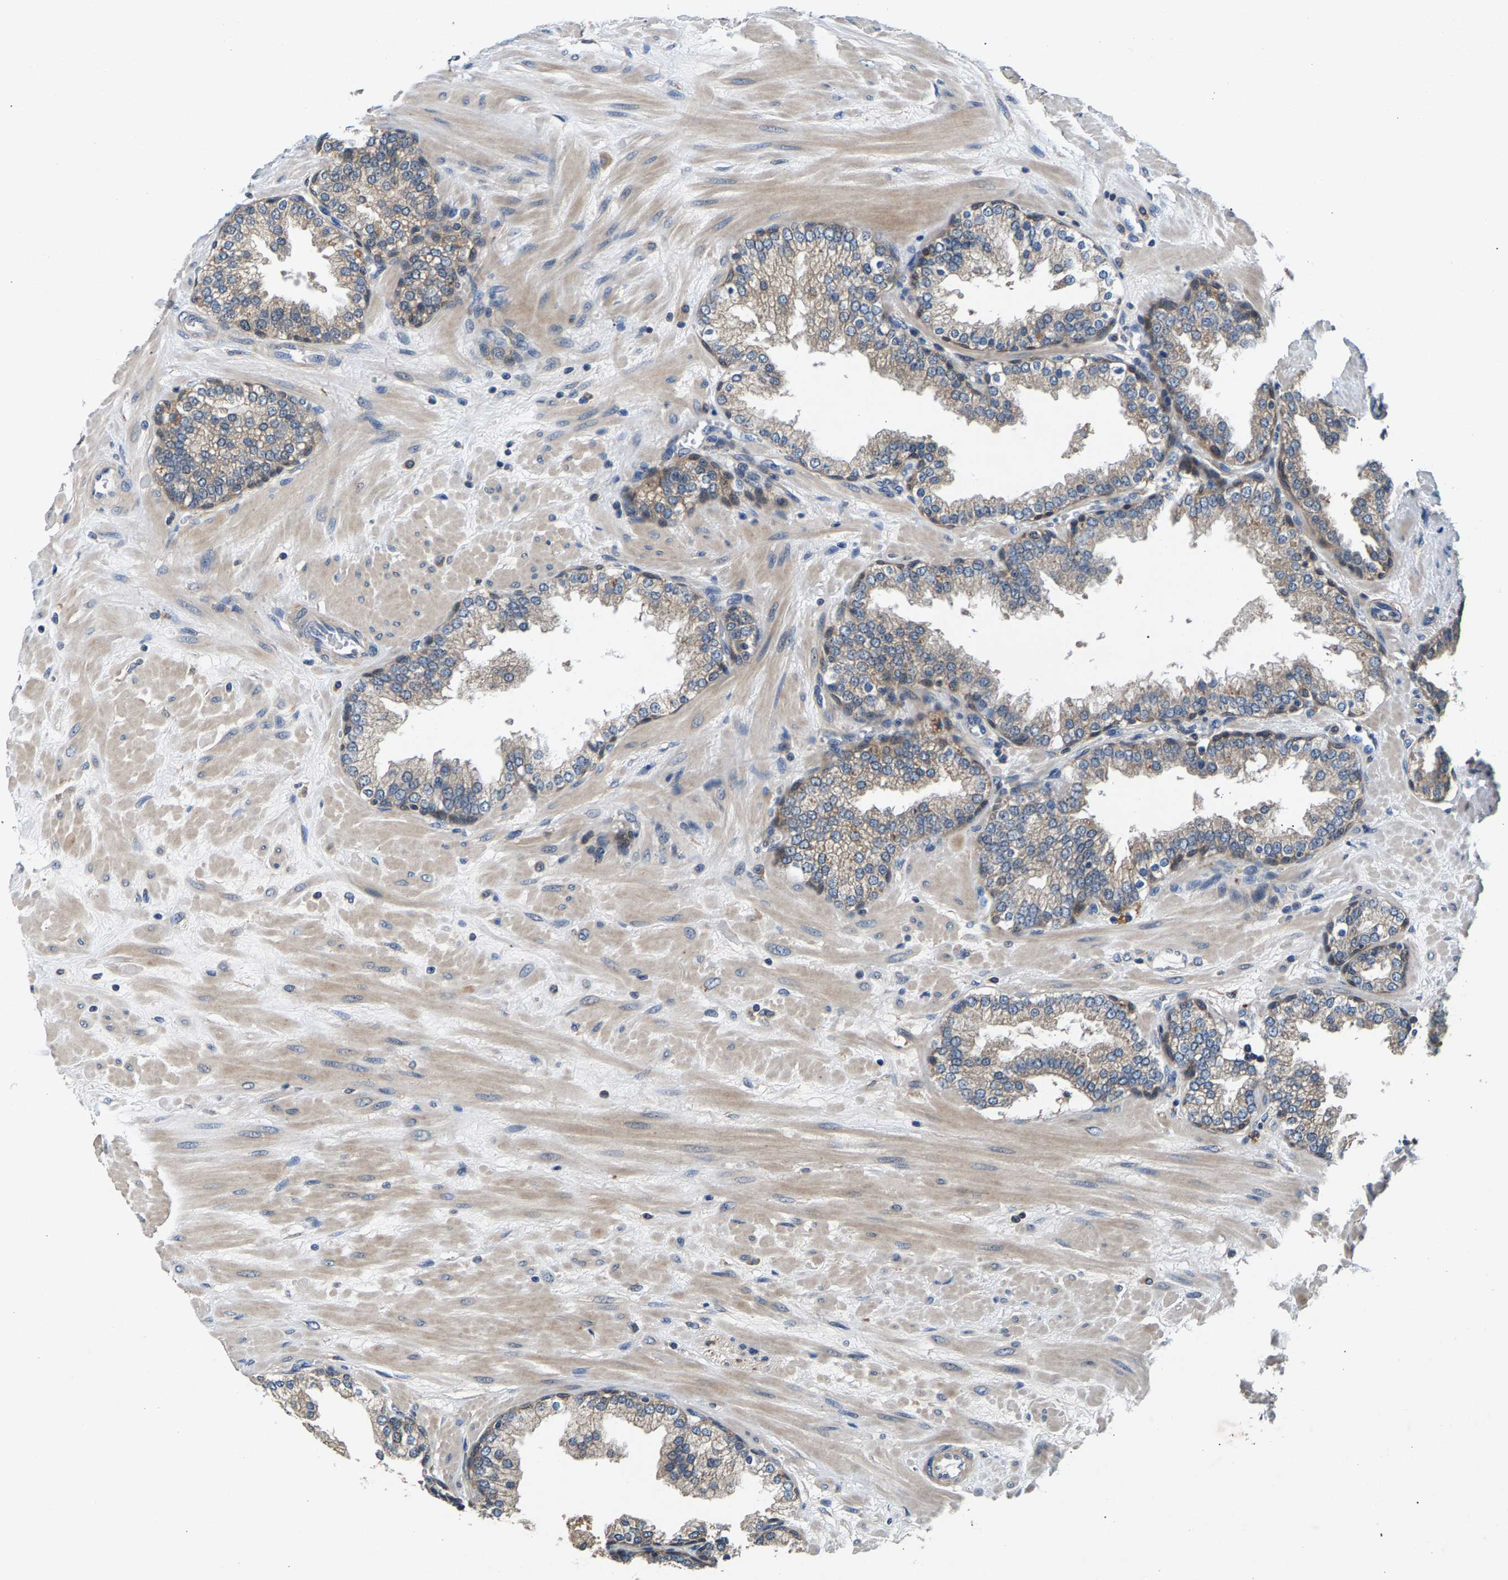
{"staining": {"intensity": "weak", "quantity": ">75%", "location": "cytoplasmic/membranous"}, "tissue": "prostate", "cell_type": "Glandular cells", "image_type": "normal", "snomed": [{"axis": "morphology", "description": "Normal tissue, NOS"}, {"axis": "topography", "description": "Prostate"}], "caption": "Weak cytoplasmic/membranous positivity is appreciated in about >75% of glandular cells in unremarkable prostate. (brown staining indicates protein expression, while blue staining denotes nuclei).", "gene": "NT5C", "patient": {"sex": "male", "age": 51}}